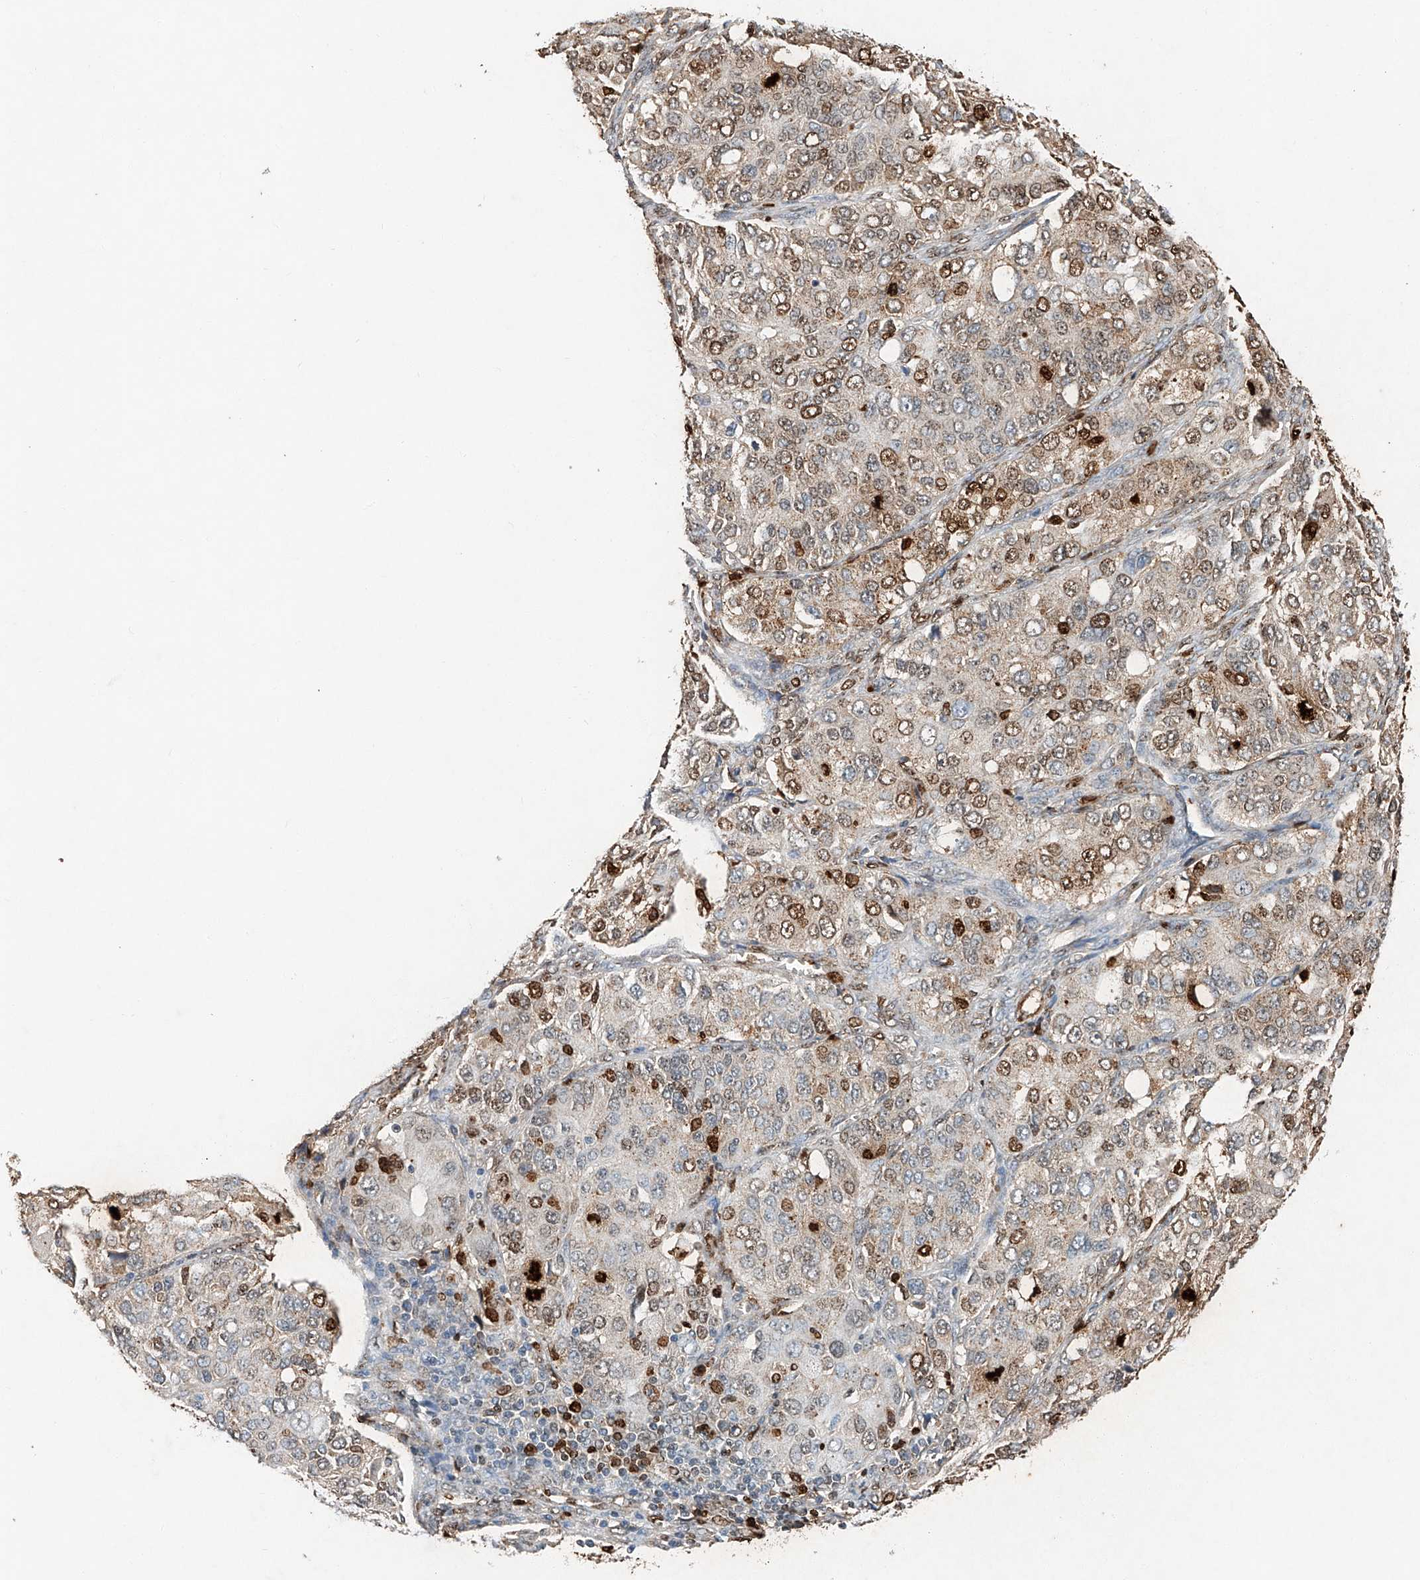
{"staining": {"intensity": "moderate", "quantity": "25%-75%", "location": "nuclear"}, "tissue": "ovarian cancer", "cell_type": "Tumor cells", "image_type": "cancer", "snomed": [{"axis": "morphology", "description": "Carcinoma, endometroid"}, {"axis": "topography", "description": "Ovary"}], "caption": "Brown immunohistochemical staining in ovarian cancer (endometroid carcinoma) shows moderate nuclear positivity in approximately 25%-75% of tumor cells.", "gene": "CTDP1", "patient": {"sex": "female", "age": 51}}